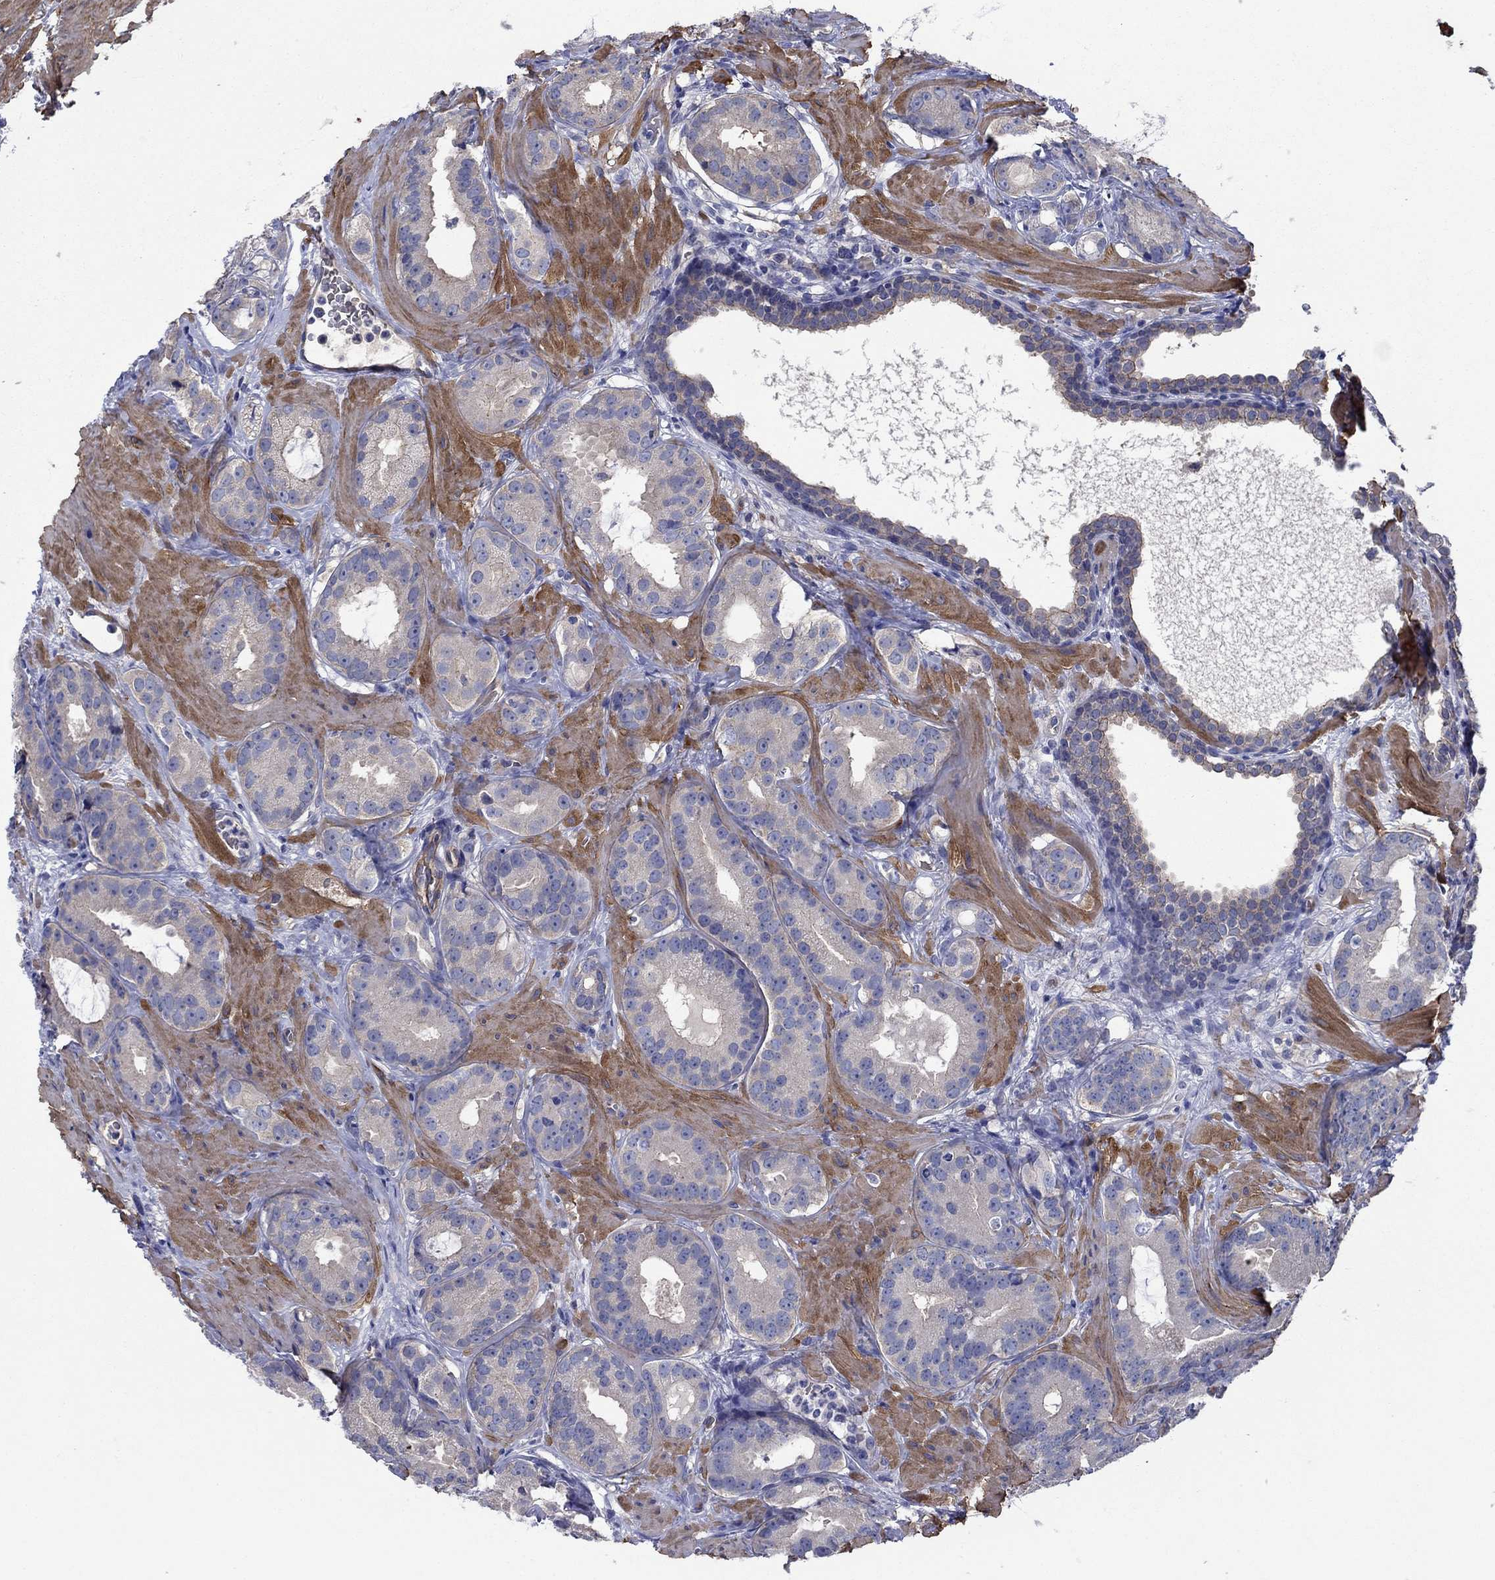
{"staining": {"intensity": "negative", "quantity": "none", "location": "none"}, "tissue": "prostate cancer", "cell_type": "Tumor cells", "image_type": "cancer", "snomed": [{"axis": "morphology", "description": "Adenocarcinoma, NOS"}, {"axis": "topography", "description": "Prostate"}], "caption": "High magnification brightfield microscopy of prostate adenocarcinoma stained with DAB (3,3'-diaminobenzidine) (brown) and counterstained with hematoxylin (blue): tumor cells show no significant staining. (DAB (3,3'-diaminobenzidine) immunohistochemistry (IHC) visualized using brightfield microscopy, high magnification).", "gene": "FLNC", "patient": {"sex": "male", "age": 69}}